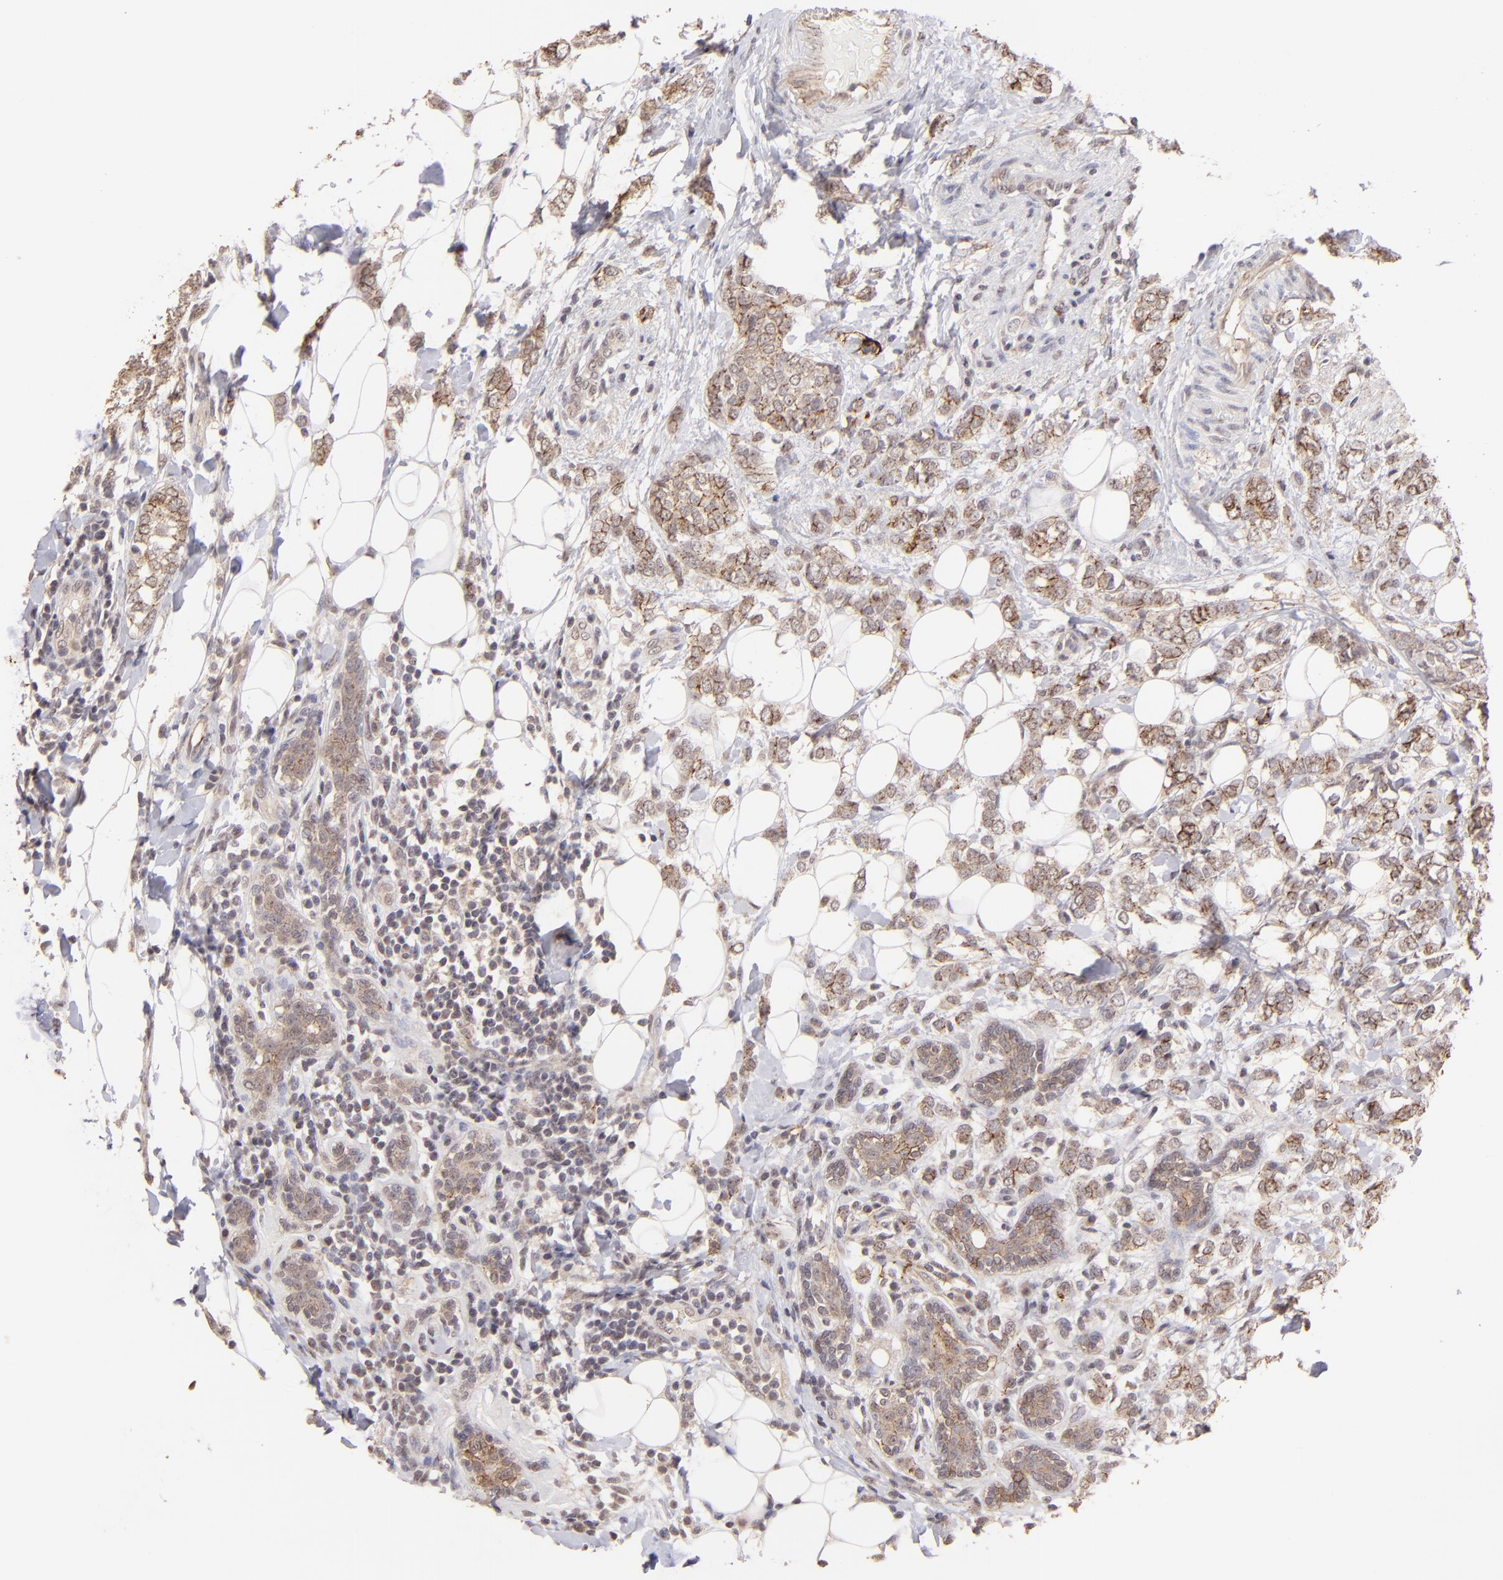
{"staining": {"intensity": "moderate", "quantity": ">75%", "location": "cytoplasmic/membranous"}, "tissue": "breast cancer", "cell_type": "Tumor cells", "image_type": "cancer", "snomed": [{"axis": "morphology", "description": "Normal tissue, NOS"}, {"axis": "morphology", "description": "Lobular carcinoma"}, {"axis": "topography", "description": "Breast"}], "caption": "A photomicrograph showing moderate cytoplasmic/membranous staining in approximately >75% of tumor cells in lobular carcinoma (breast), as visualized by brown immunohistochemical staining.", "gene": "CLDN1", "patient": {"sex": "female", "age": 47}}